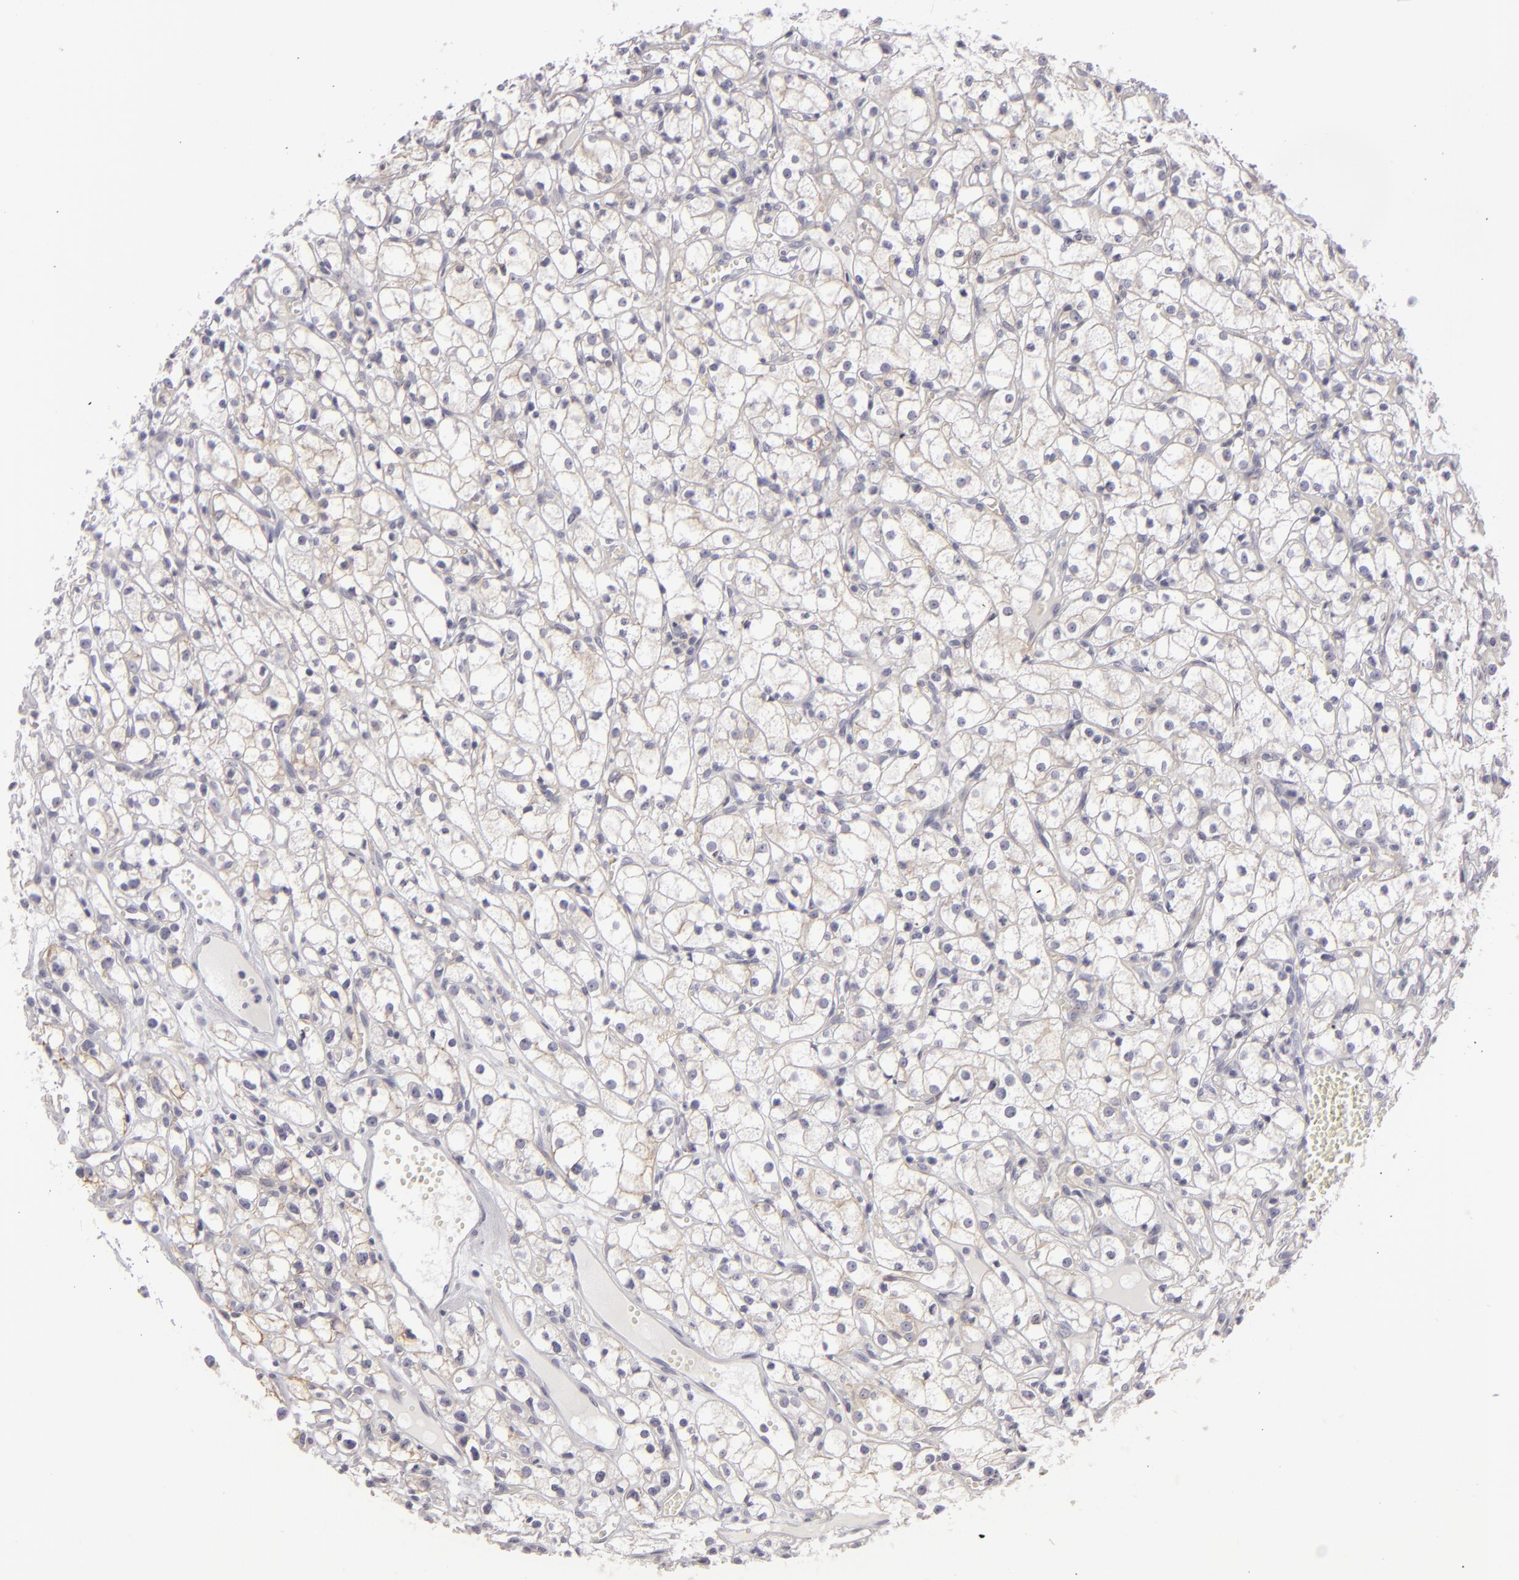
{"staining": {"intensity": "weak", "quantity": "<25%", "location": "cytoplasmic/membranous"}, "tissue": "renal cancer", "cell_type": "Tumor cells", "image_type": "cancer", "snomed": [{"axis": "morphology", "description": "Adenocarcinoma, NOS"}, {"axis": "topography", "description": "Kidney"}], "caption": "Tumor cells are negative for protein expression in human renal adenocarcinoma.", "gene": "JUP", "patient": {"sex": "male", "age": 61}}